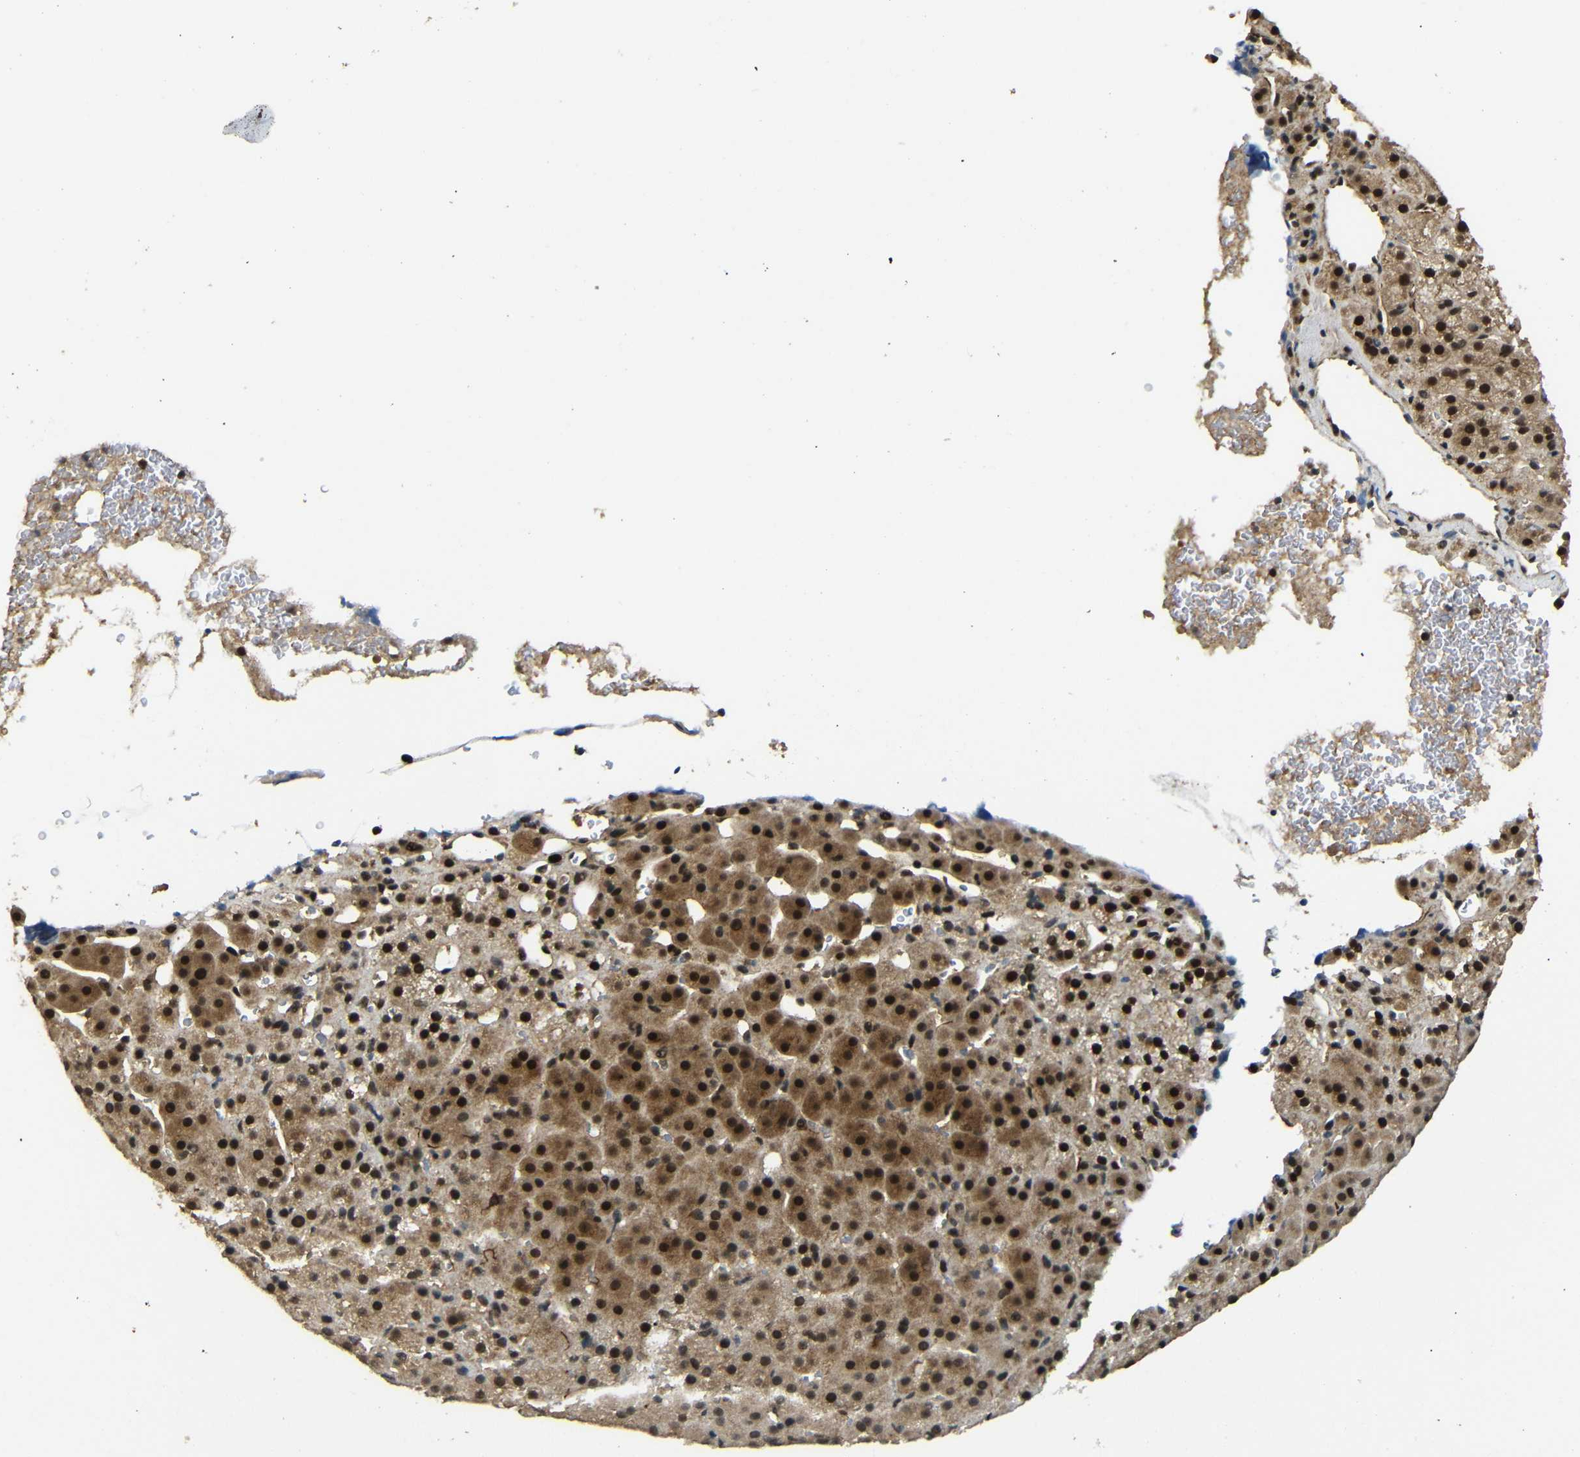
{"staining": {"intensity": "strong", "quantity": ">75%", "location": "cytoplasmic/membranous,nuclear"}, "tissue": "adrenal gland", "cell_type": "Glandular cells", "image_type": "normal", "snomed": [{"axis": "morphology", "description": "Normal tissue, NOS"}, {"axis": "topography", "description": "Adrenal gland"}], "caption": "Protein staining demonstrates strong cytoplasmic/membranous,nuclear positivity in approximately >75% of glandular cells in benign adrenal gland.", "gene": "TBX2", "patient": {"sex": "female", "age": 57}}